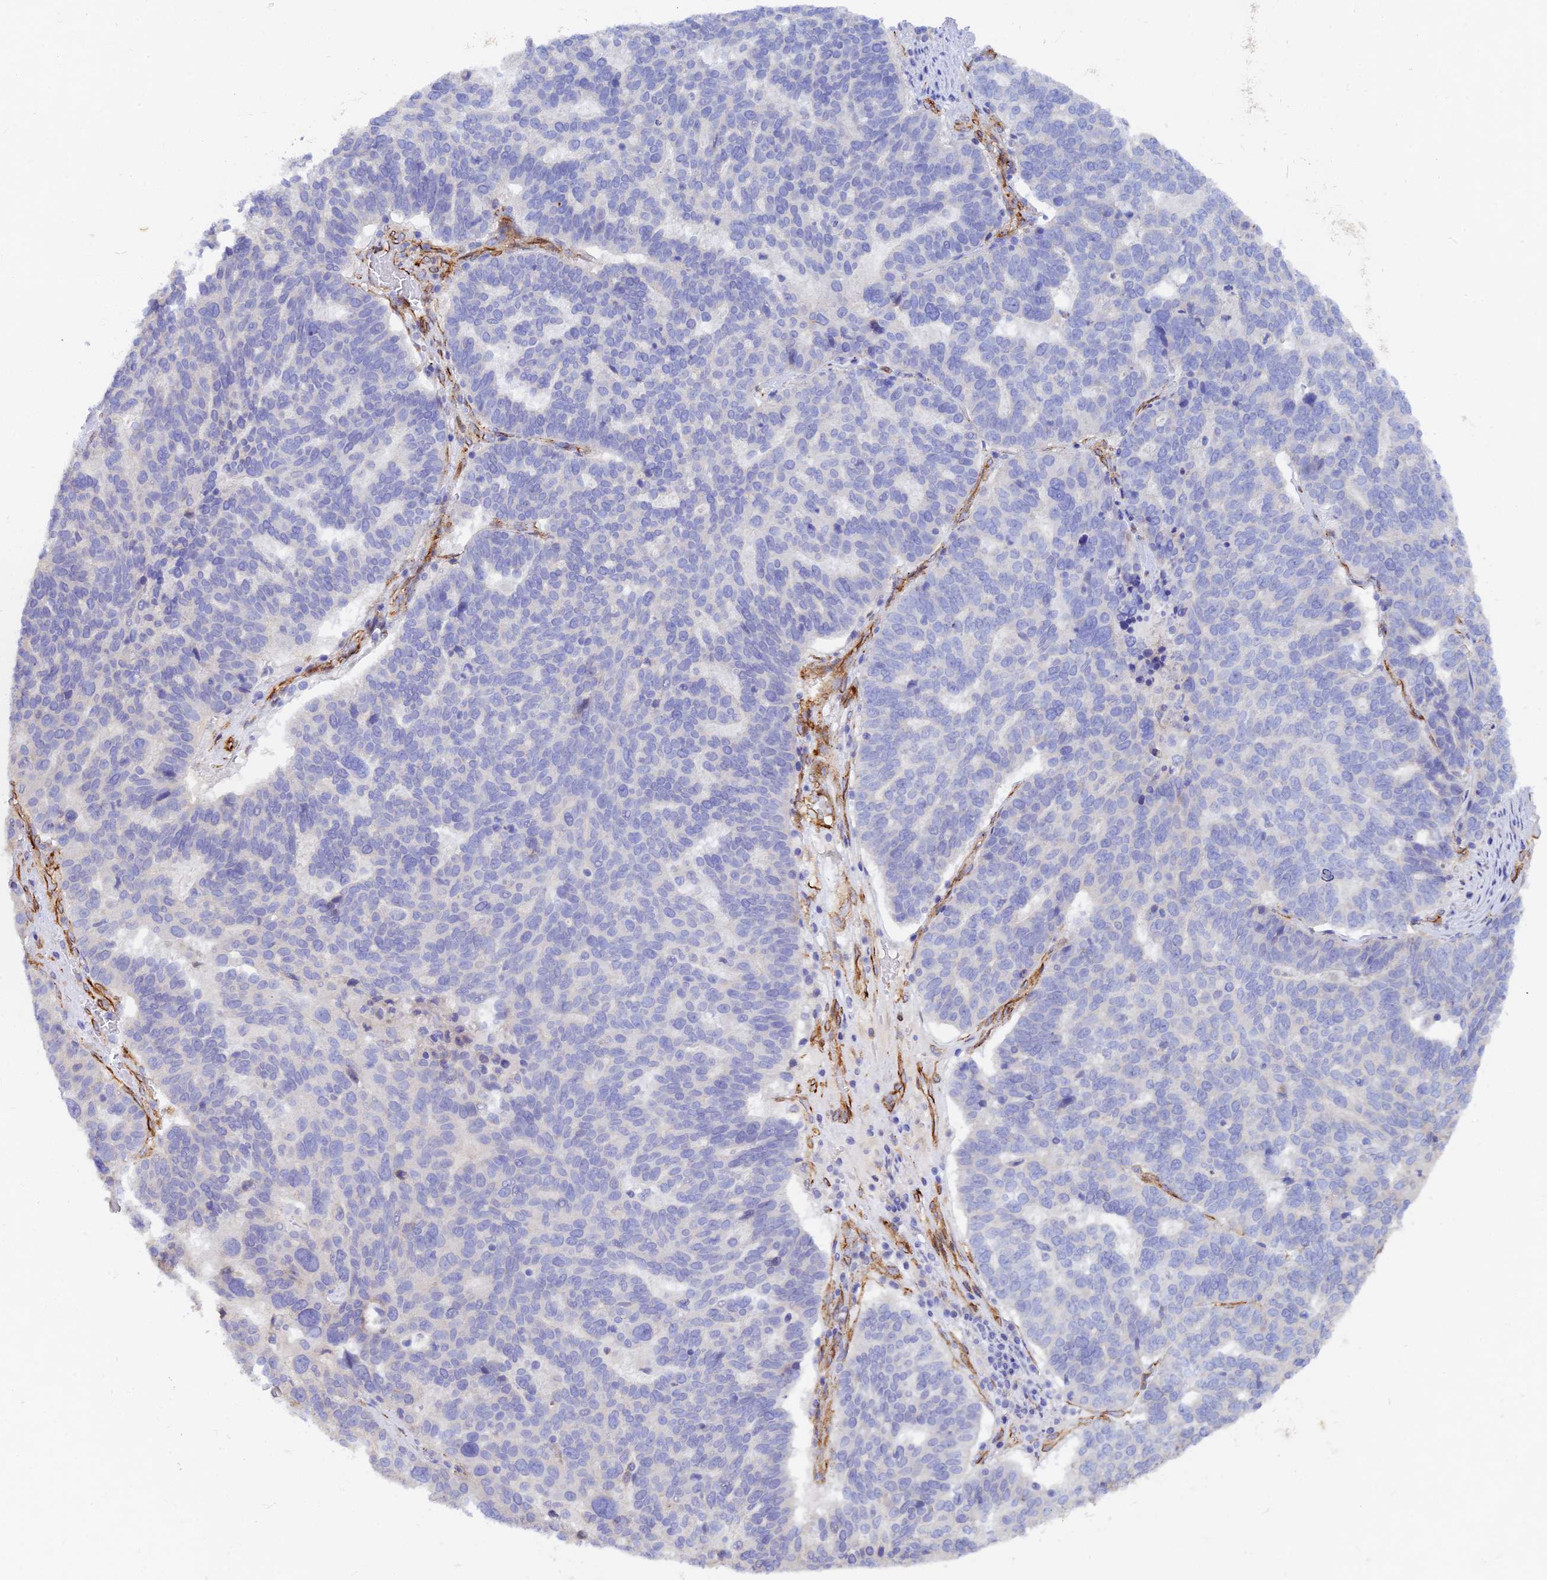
{"staining": {"intensity": "negative", "quantity": "none", "location": "none"}, "tissue": "ovarian cancer", "cell_type": "Tumor cells", "image_type": "cancer", "snomed": [{"axis": "morphology", "description": "Cystadenocarcinoma, serous, NOS"}, {"axis": "topography", "description": "Ovary"}], "caption": "An immunohistochemistry (IHC) photomicrograph of ovarian cancer is shown. There is no staining in tumor cells of ovarian cancer. The staining is performed using DAB brown chromogen with nuclei counter-stained in using hematoxylin.", "gene": "MYO9A", "patient": {"sex": "female", "age": 59}}